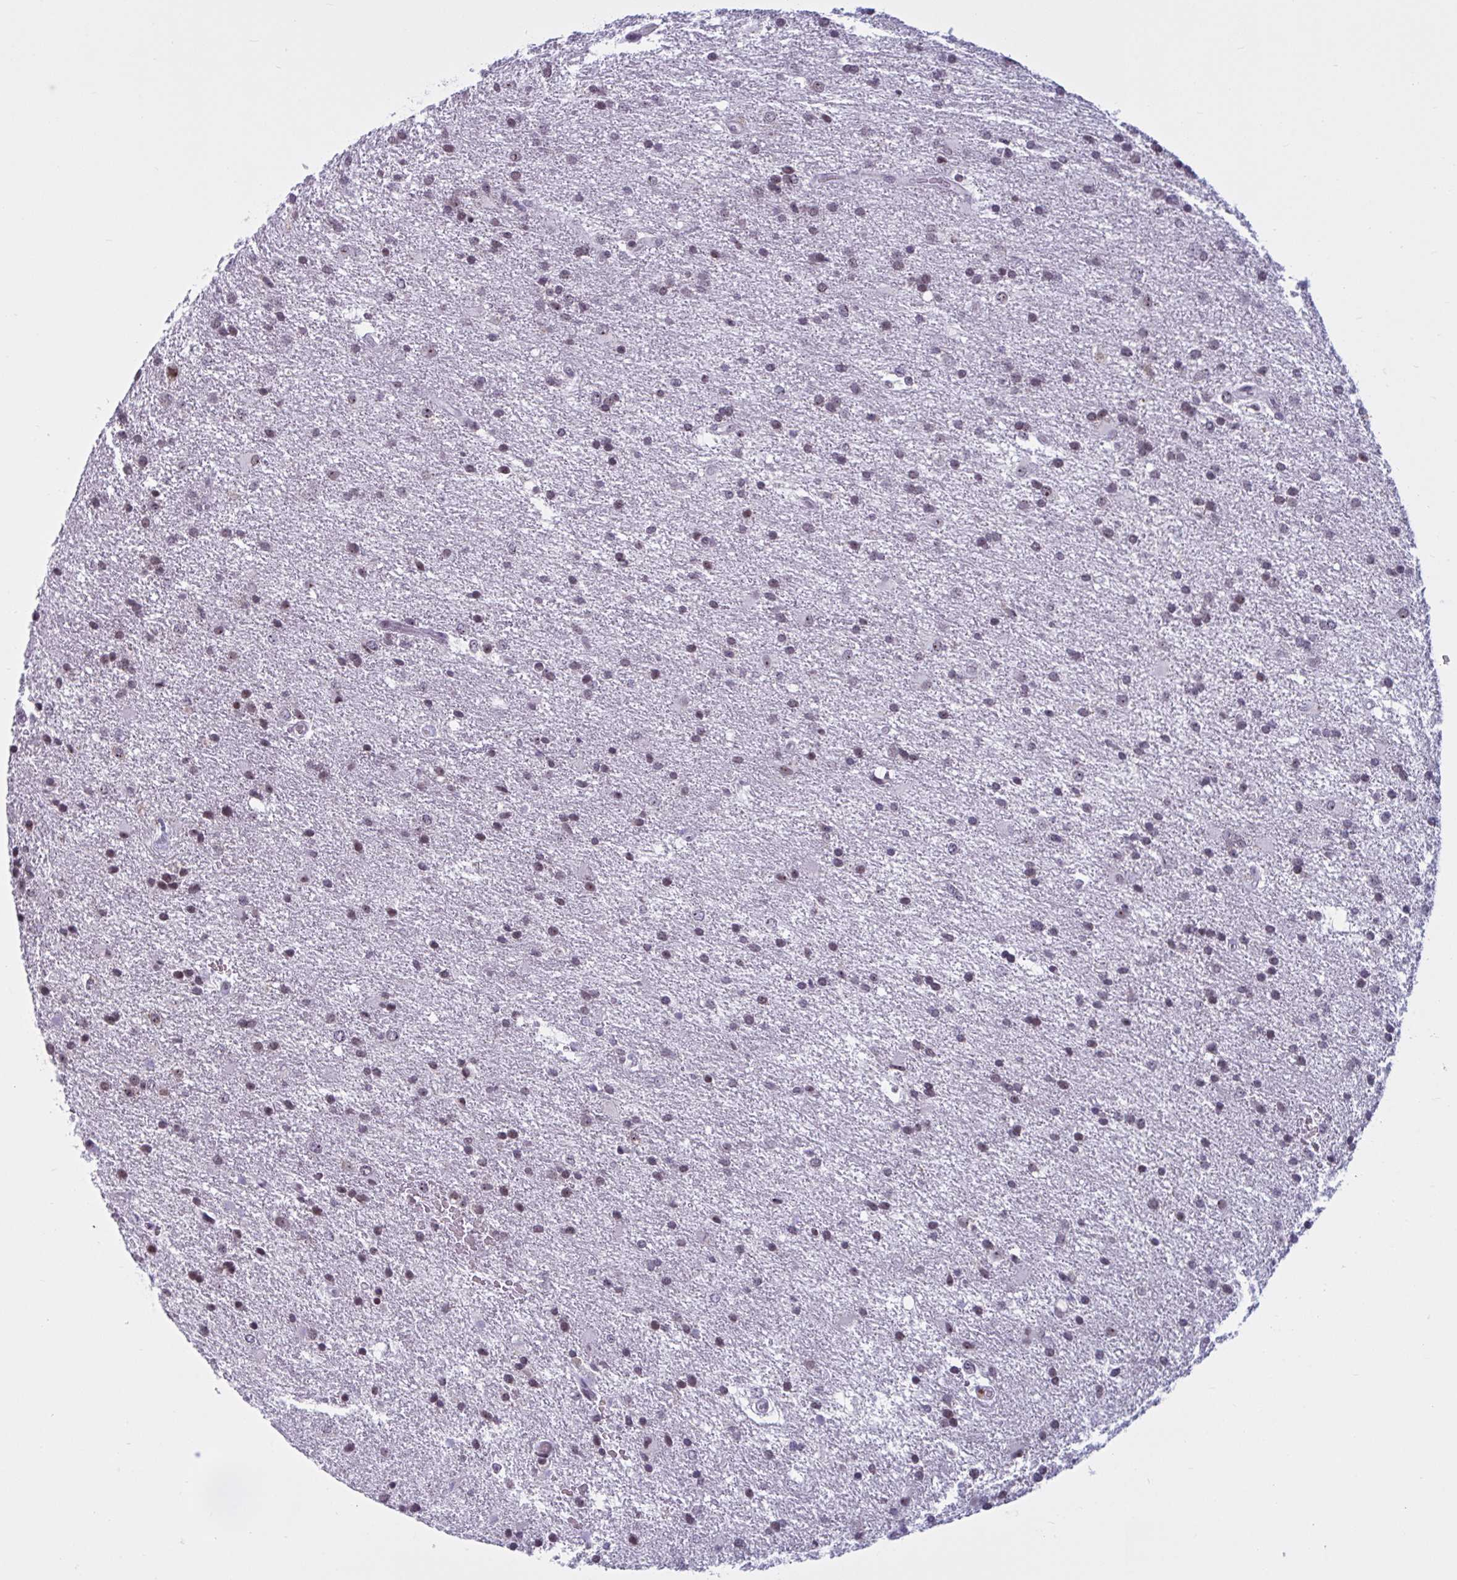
{"staining": {"intensity": "weak", "quantity": "25%-75%", "location": "nuclear"}, "tissue": "glioma", "cell_type": "Tumor cells", "image_type": "cancer", "snomed": [{"axis": "morphology", "description": "Glioma, malignant, High grade"}, {"axis": "topography", "description": "Brain"}], "caption": "A histopathology image of human high-grade glioma (malignant) stained for a protein shows weak nuclear brown staining in tumor cells.", "gene": "TGM6", "patient": {"sex": "male", "age": 68}}